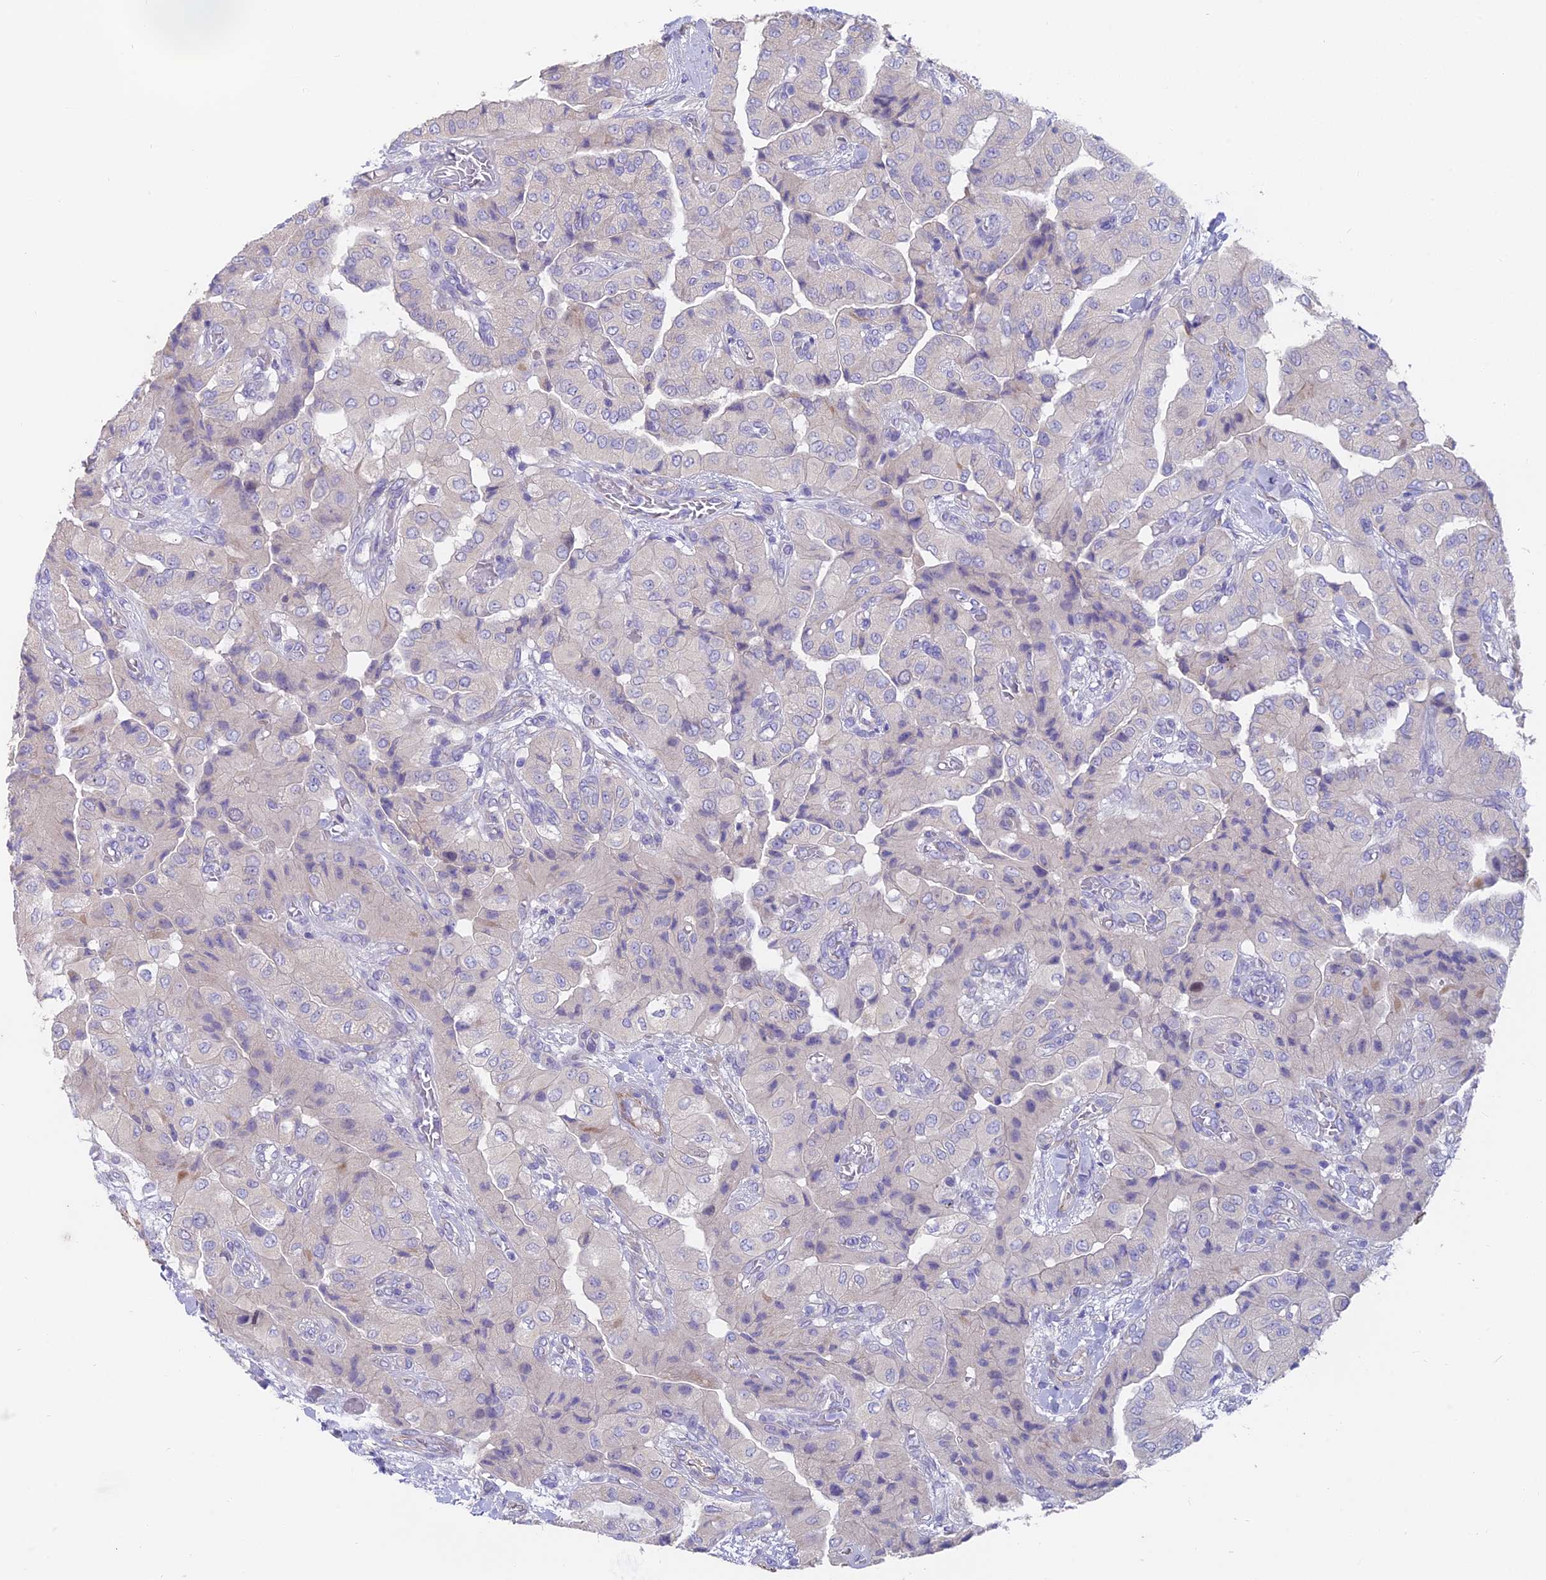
{"staining": {"intensity": "negative", "quantity": "none", "location": "none"}, "tissue": "head and neck cancer", "cell_type": "Tumor cells", "image_type": "cancer", "snomed": [{"axis": "morphology", "description": "Adenocarcinoma, NOS"}, {"axis": "topography", "description": "Head-Neck"}], "caption": "A histopathology image of human adenocarcinoma (head and neck) is negative for staining in tumor cells.", "gene": "FAM168B", "patient": {"sex": "male", "age": 66}}